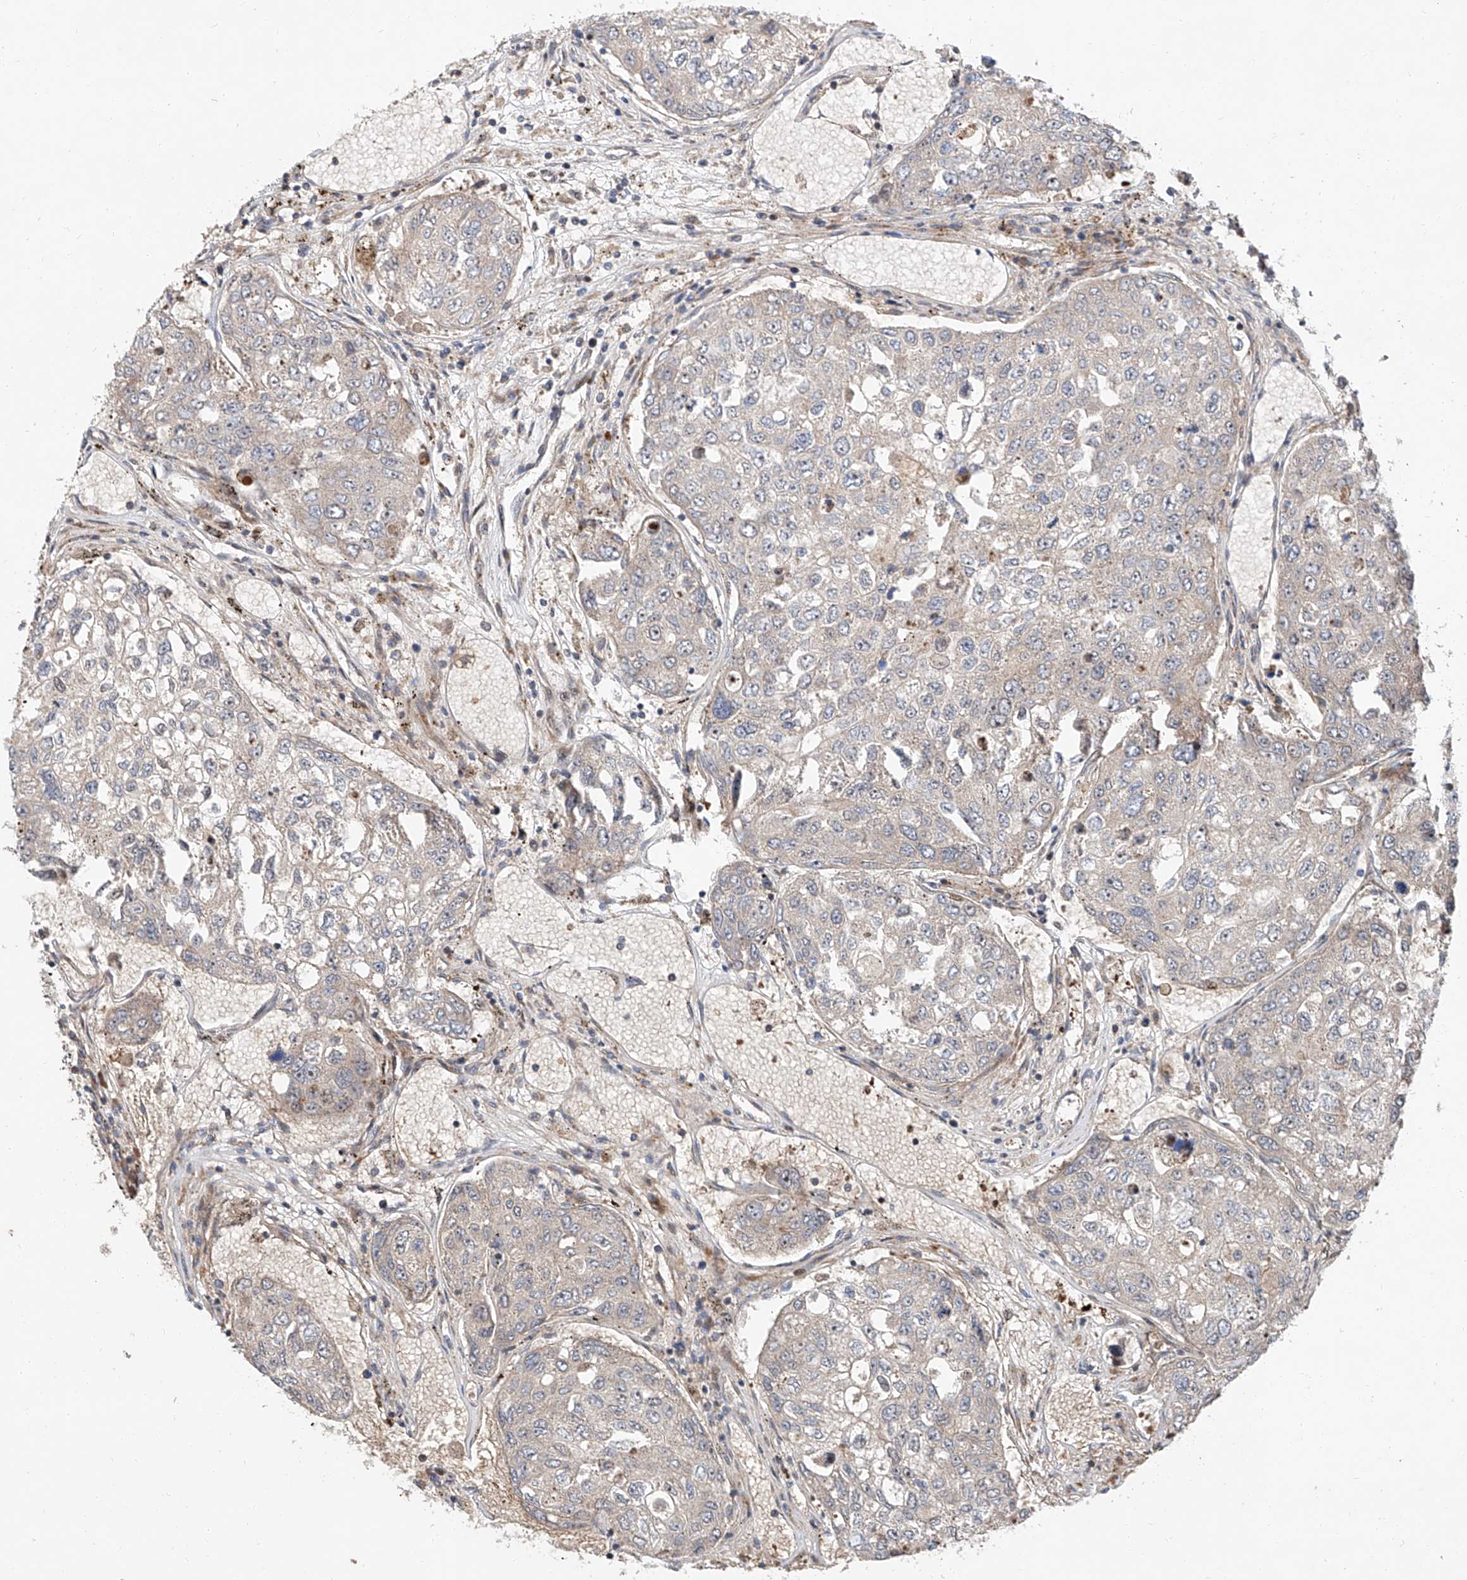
{"staining": {"intensity": "negative", "quantity": "none", "location": "none"}, "tissue": "urothelial cancer", "cell_type": "Tumor cells", "image_type": "cancer", "snomed": [{"axis": "morphology", "description": "Urothelial carcinoma, High grade"}, {"axis": "topography", "description": "Lymph node"}, {"axis": "topography", "description": "Urinary bladder"}], "caption": "Image shows no significant protein expression in tumor cells of urothelial cancer.", "gene": "USF3", "patient": {"sex": "male", "age": 51}}